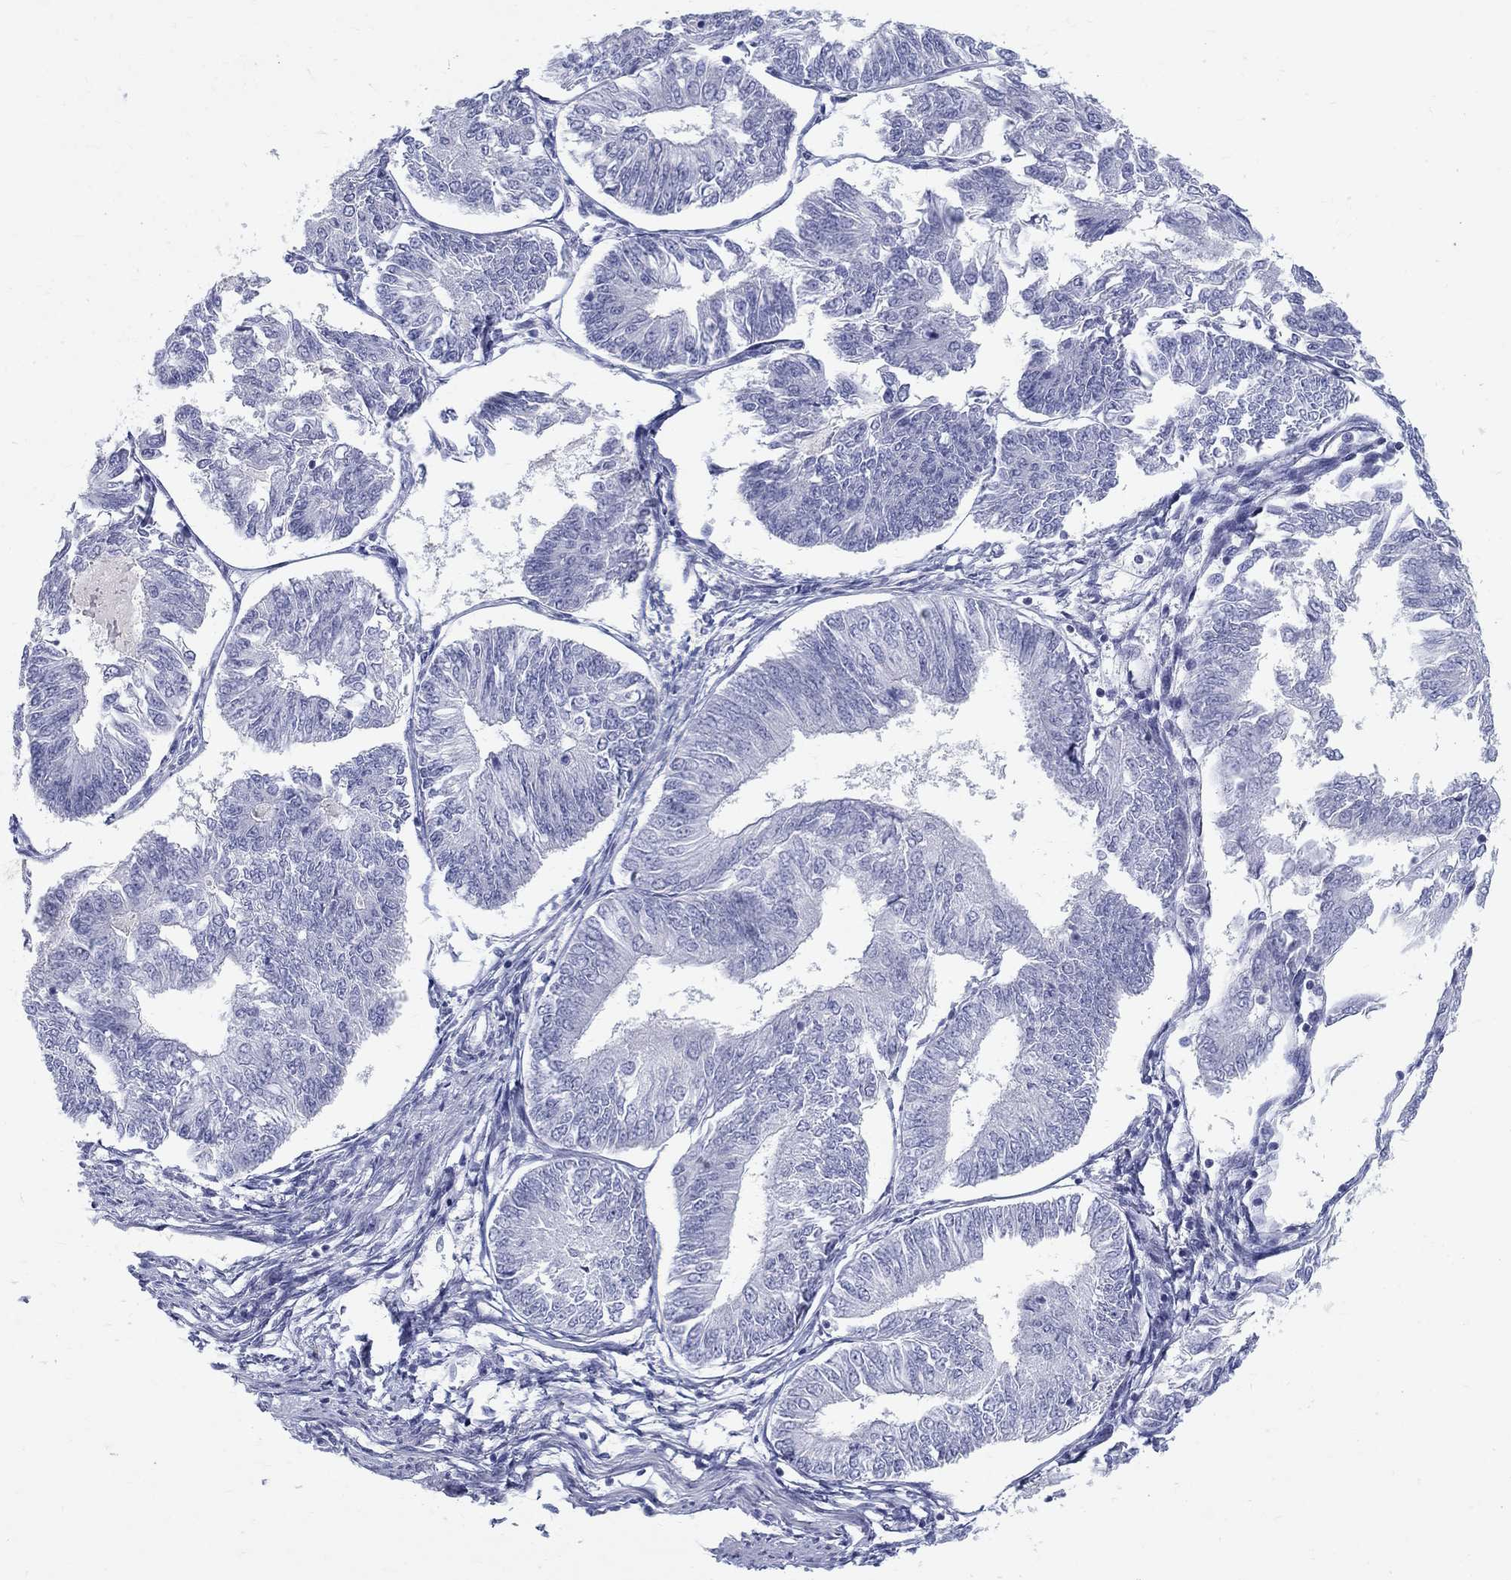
{"staining": {"intensity": "negative", "quantity": "none", "location": "none"}, "tissue": "endometrial cancer", "cell_type": "Tumor cells", "image_type": "cancer", "snomed": [{"axis": "morphology", "description": "Adenocarcinoma, NOS"}, {"axis": "topography", "description": "Endometrium"}], "caption": "Tumor cells are negative for brown protein staining in endometrial cancer.", "gene": "MAGEB6", "patient": {"sex": "female", "age": 58}}